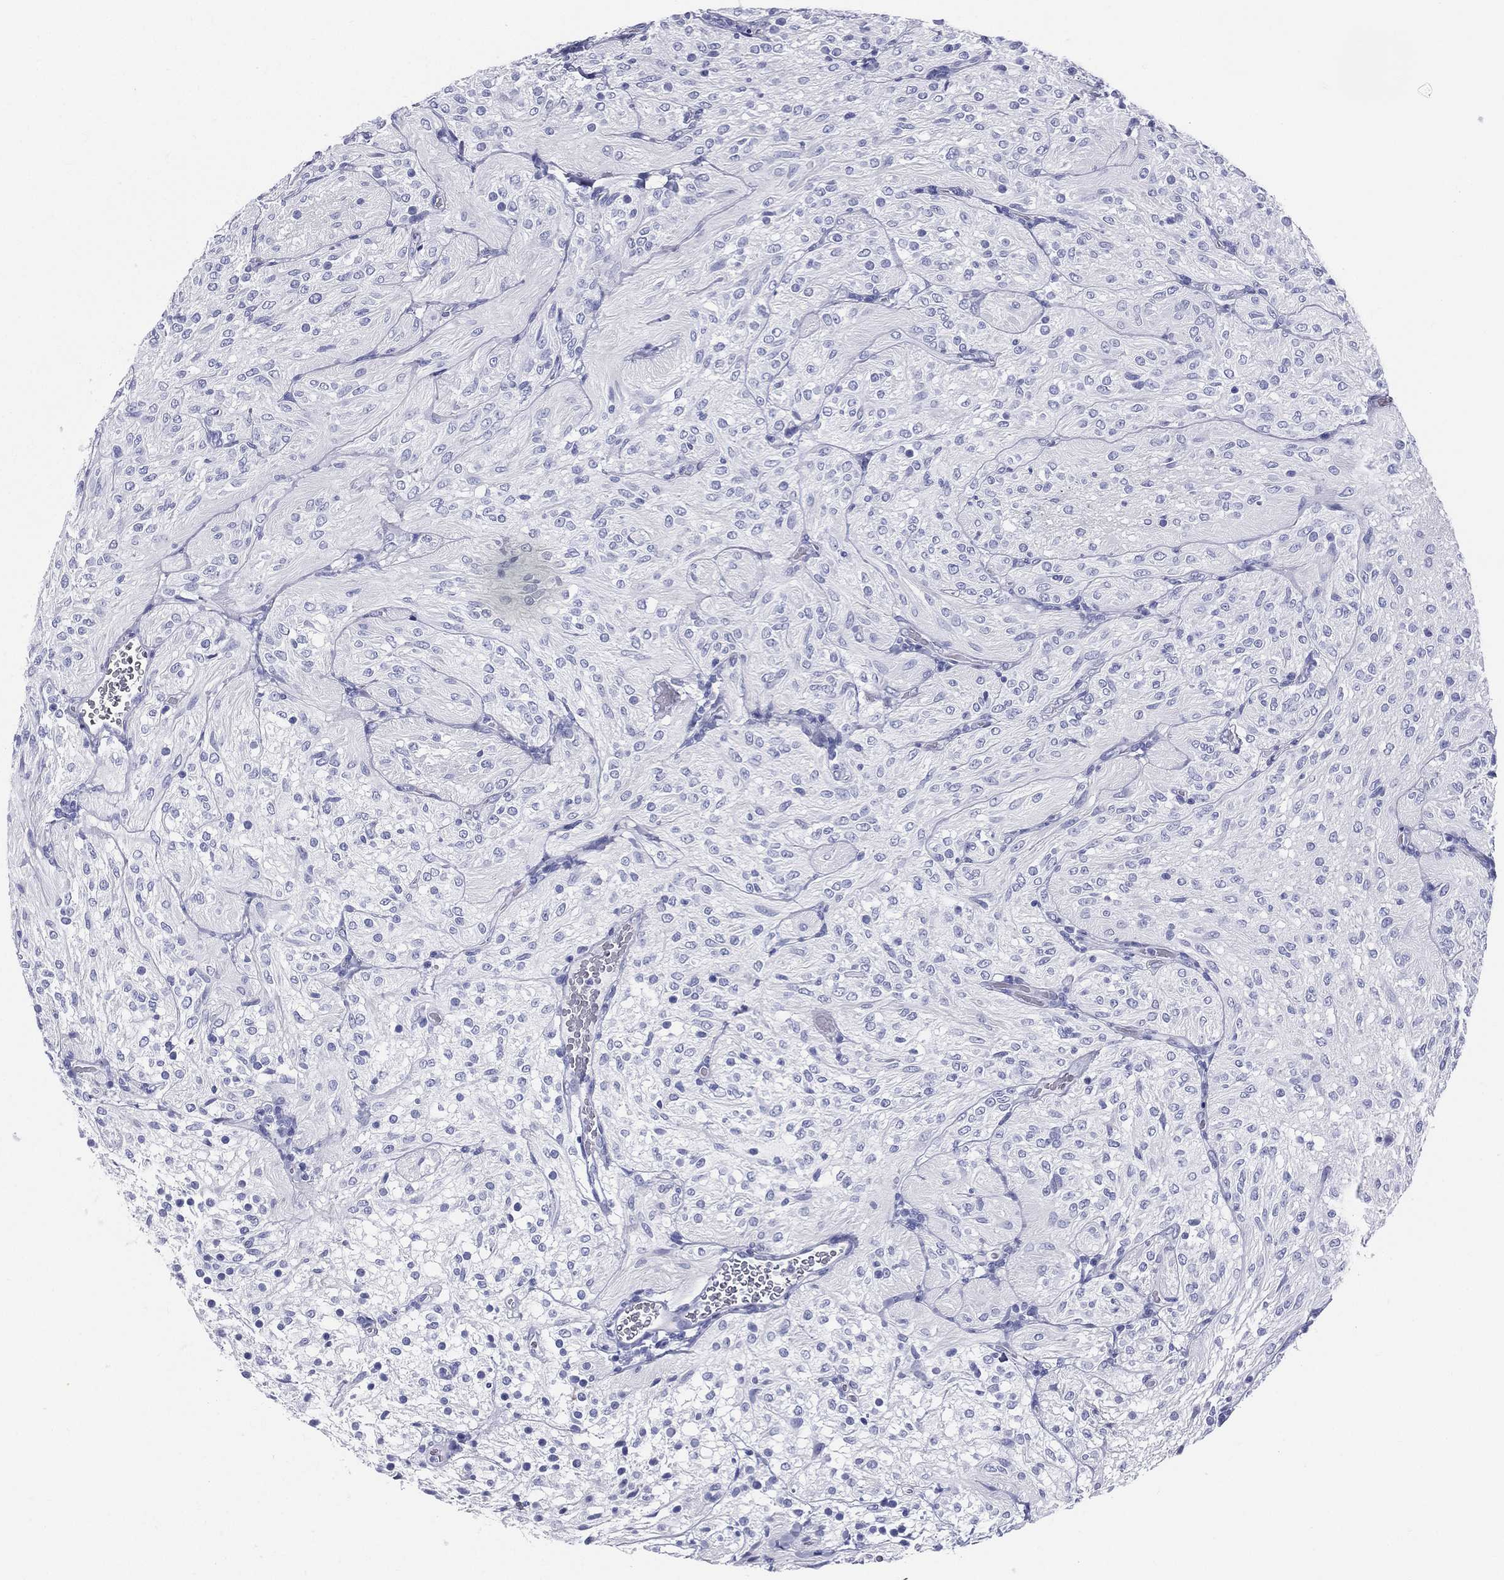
{"staining": {"intensity": "negative", "quantity": "none", "location": "none"}, "tissue": "glioma", "cell_type": "Tumor cells", "image_type": "cancer", "snomed": [{"axis": "morphology", "description": "Glioma, malignant, Low grade"}, {"axis": "topography", "description": "Brain"}], "caption": "This is an IHC image of human malignant glioma (low-grade). There is no expression in tumor cells.", "gene": "RSPH4A", "patient": {"sex": "male", "age": 3}}